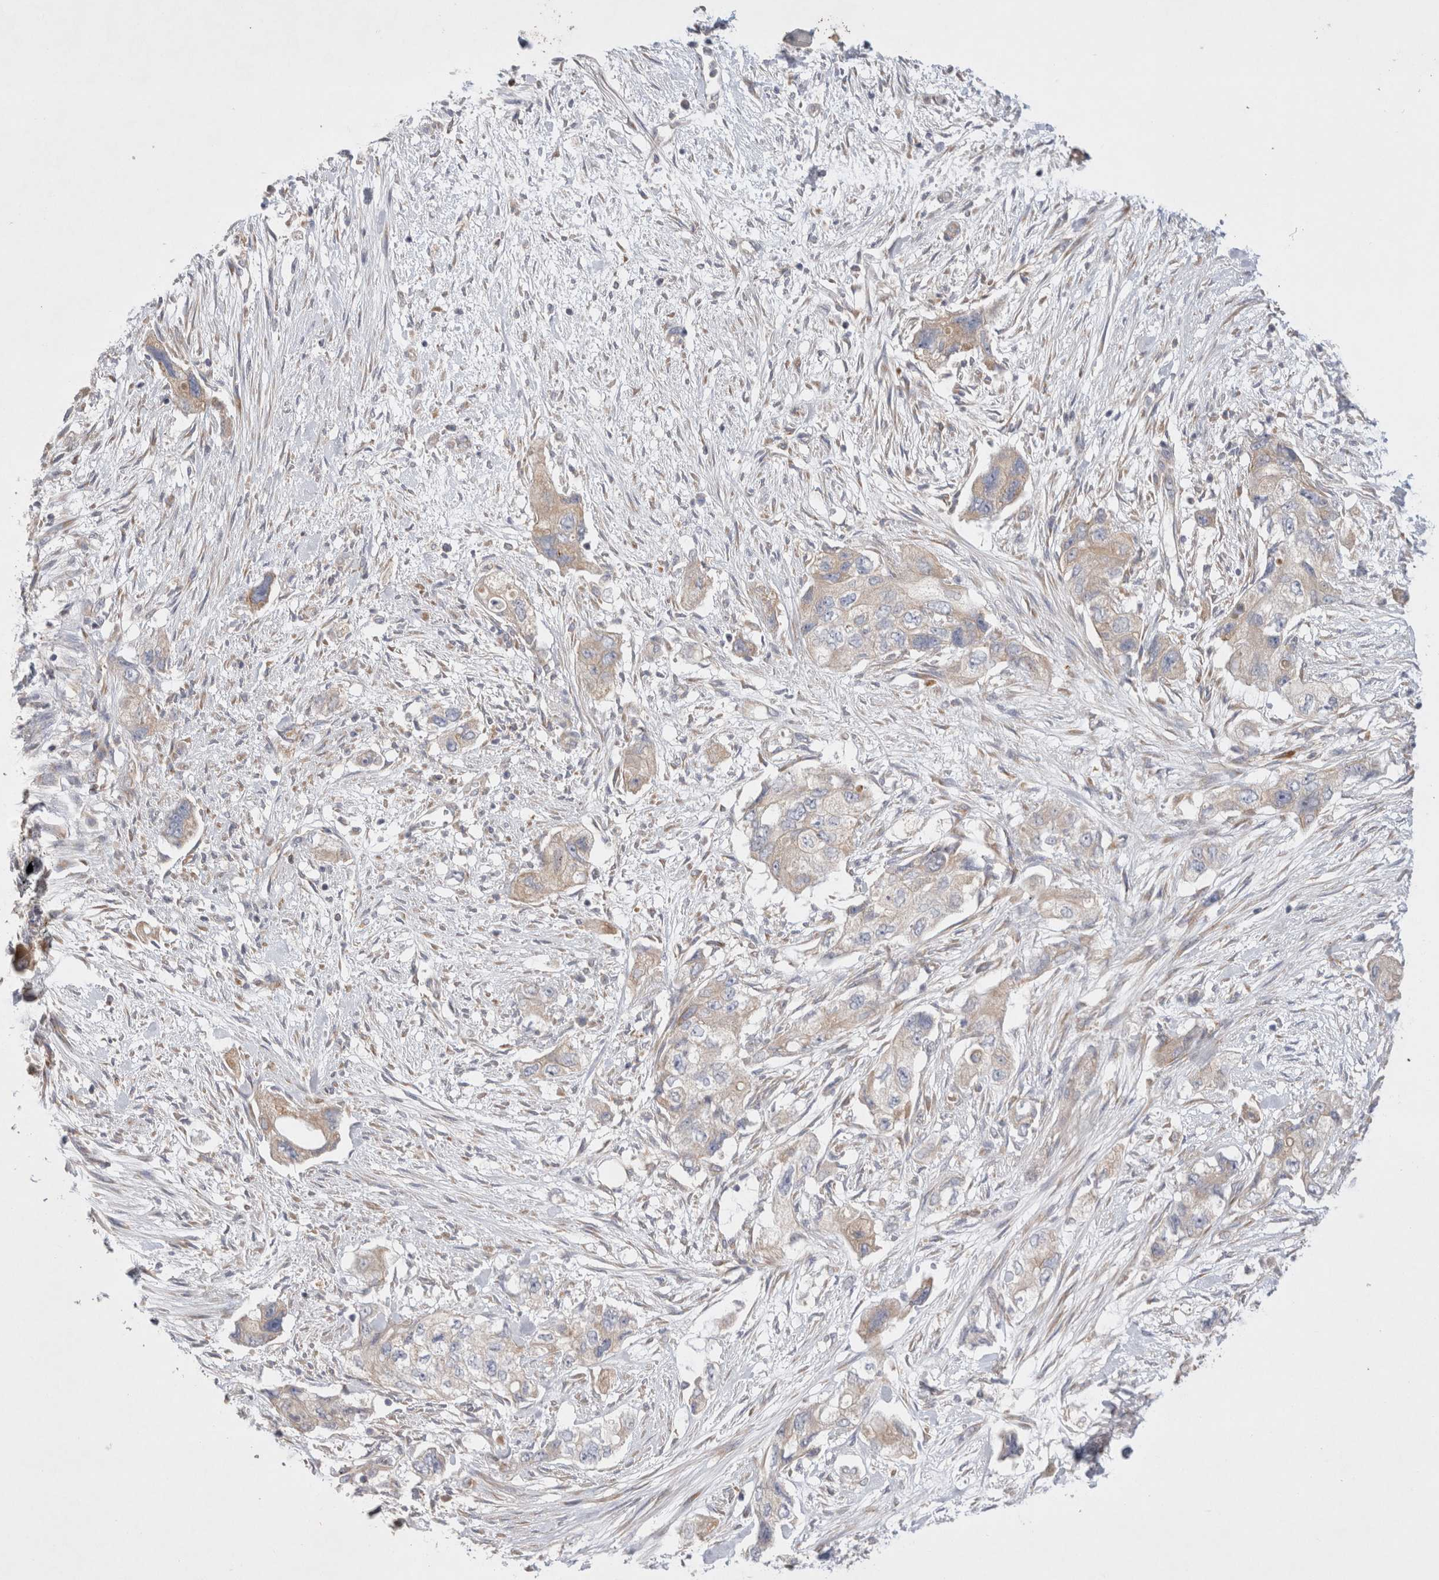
{"staining": {"intensity": "weak", "quantity": "<25%", "location": "cytoplasmic/membranous"}, "tissue": "pancreatic cancer", "cell_type": "Tumor cells", "image_type": "cancer", "snomed": [{"axis": "morphology", "description": "Adenocarcinoma, NOS"}, {"axis": "topography", "description": "Pancreas"}], "caption": "Immunohistochemistry of pancreatic cancer (adenocarcinoma) demonstrates no positivity in tumor cells.", "gene": "TBC1D16", "patient": {"sex": "female", "age": 73}}